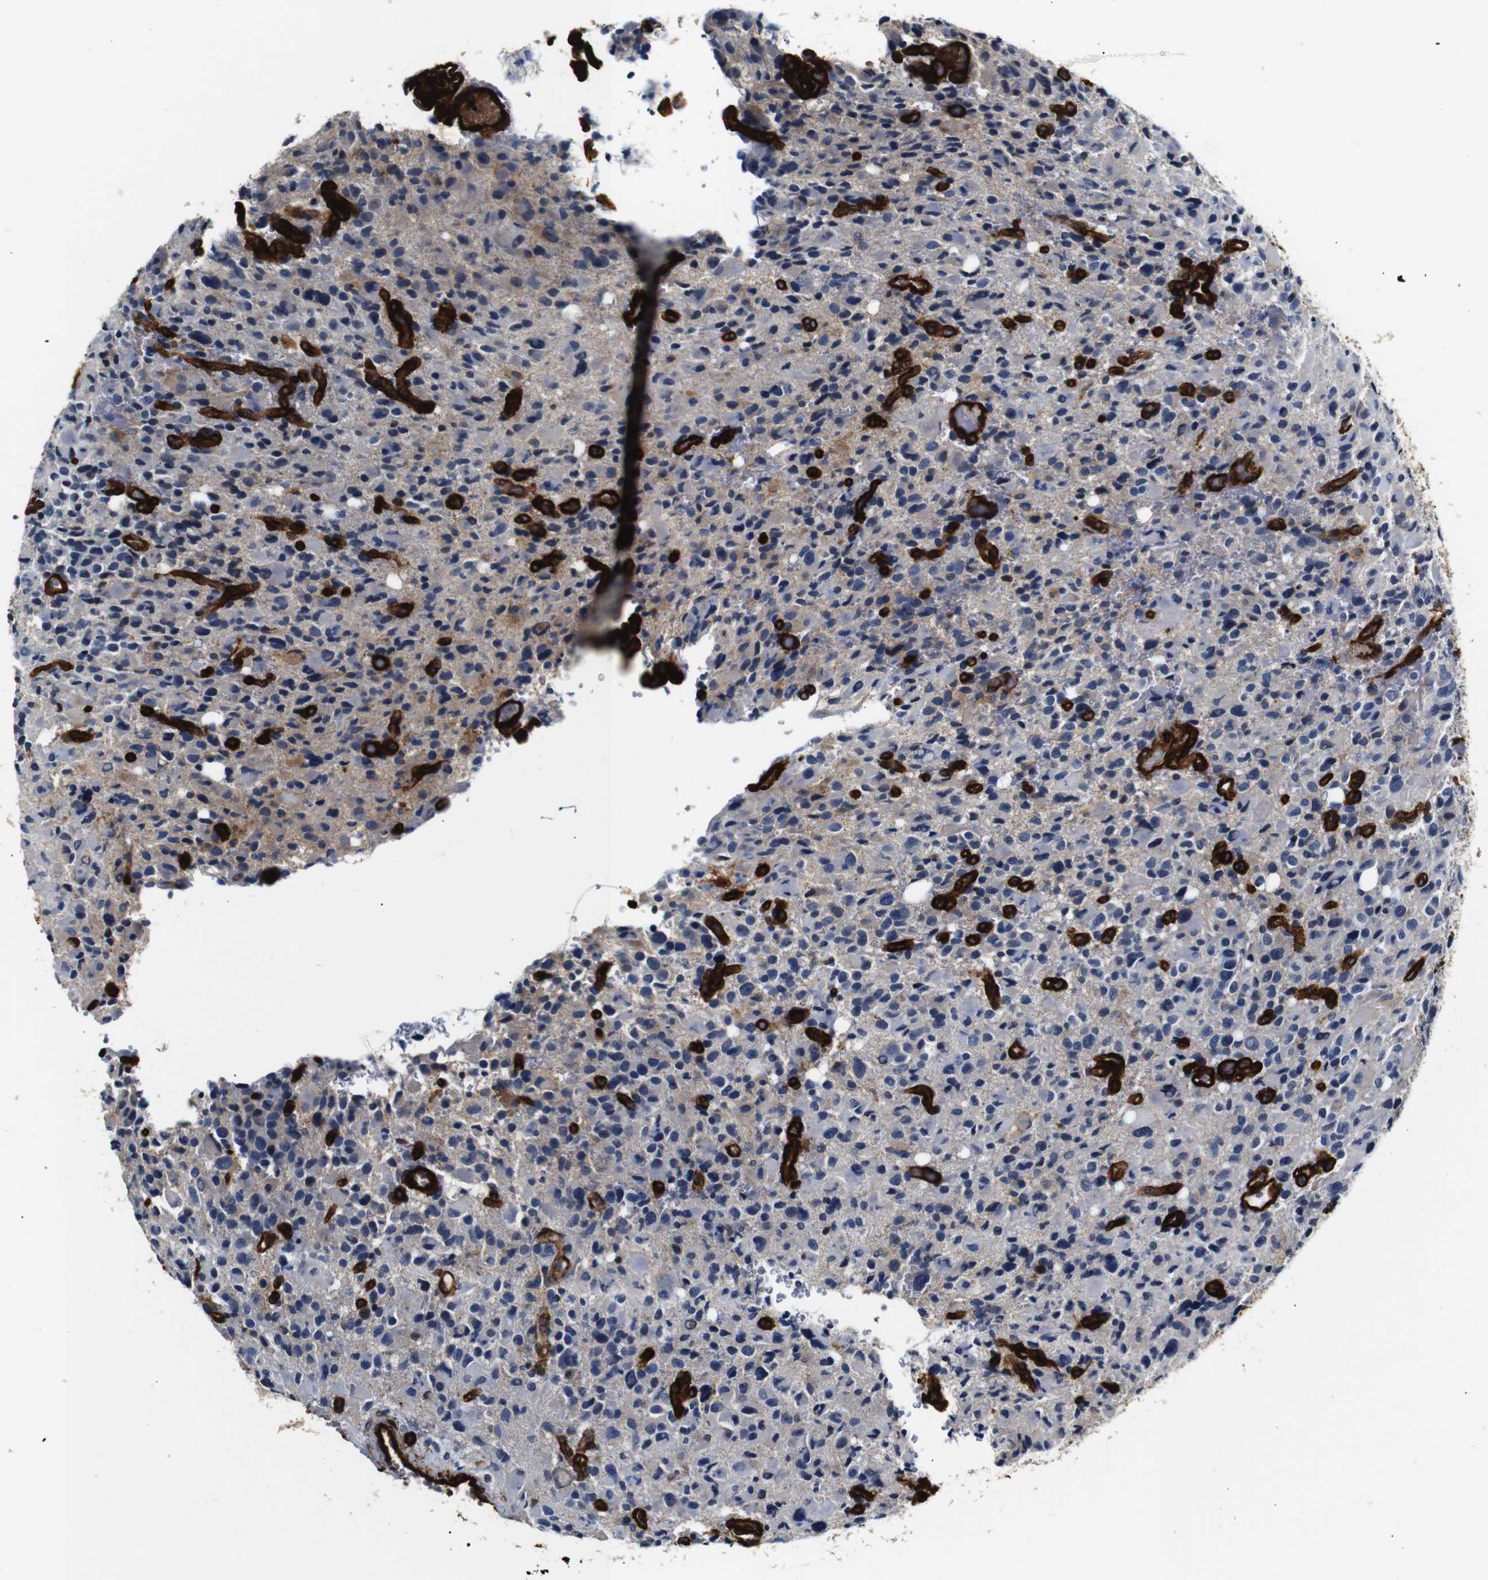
{"staining": {"intensity": "weak", "quantity": "25%-75%", "location": "cytoplasmic/membranous"}, "tissue": "glioma", "cell_type": "Tumor cells", "image_type": "cancer", "snomed": [{"axis": "morphology", "description": "Glioma, malignant, High grade"}, {"axis": "topography", "description": "Brain"}], "caption": "Glioma stained with DAB IHC reveals low levels of weak cytoplasmic/membranous positivity in approximately 25%-75% of tumor cells.", "gene": "CAV2", "patient": {"sex": "male", "age": 48}}